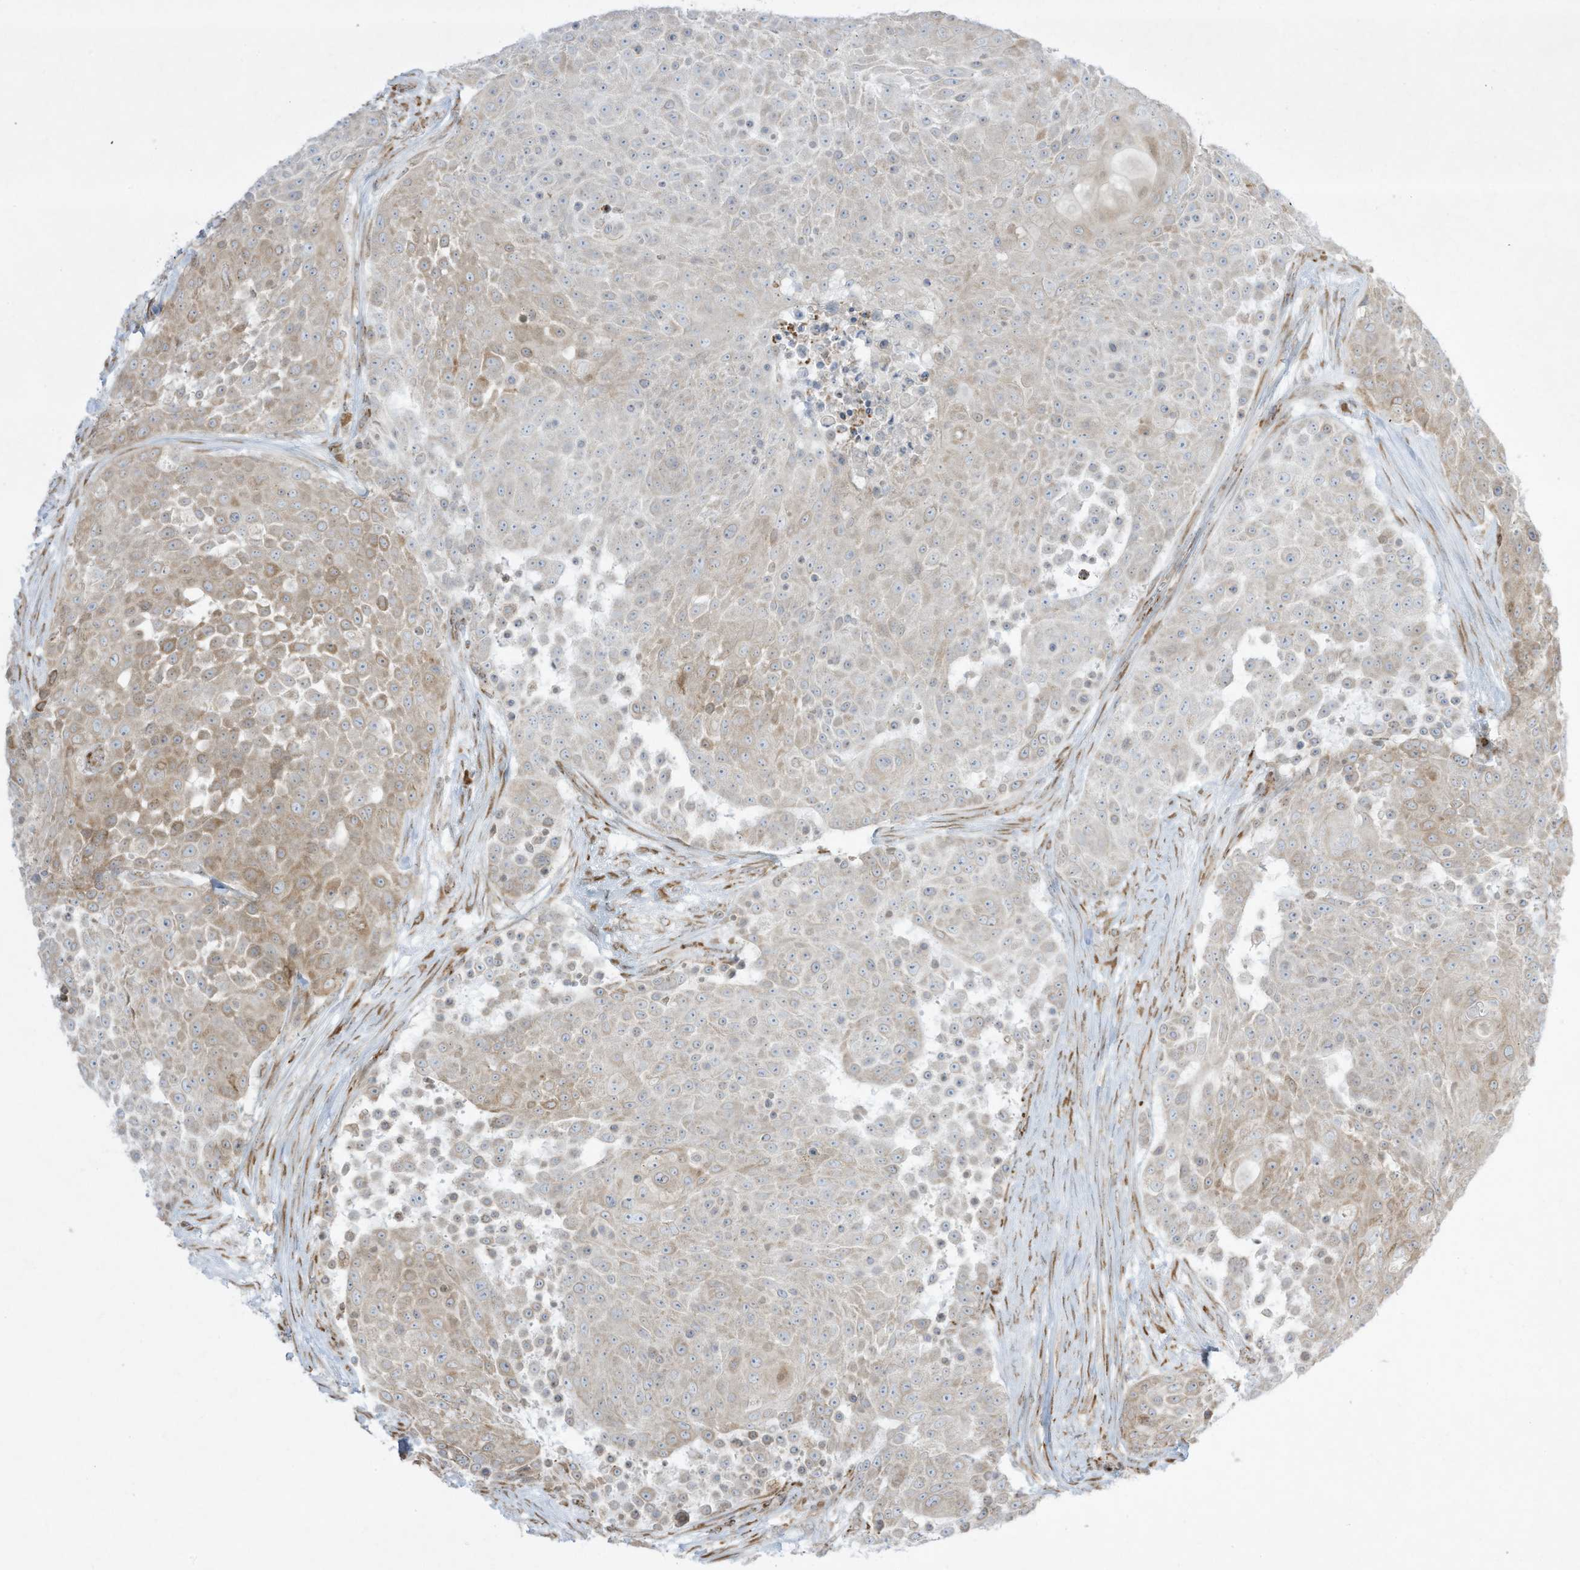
{"staining": {"intensity": "weak", "quantity": "25%-75%", "location": "cytoplasmic/membranous"}, "tissue": "urothelial cancer", "cell_type": "Tumor cells", "image_type": "cancer", "snomed": [{"axis": "morphology", "description": "Urothelial carcinoma, High grade"}, {"axis": "topography", "description": "Urinary bladder"}], "caption": "The photomicrograph demonstrates immunohistochemical staining of urothelial cancer. There is weak cytoplasmic/membranous expression is identified in about 25%-75% of tumor cells.", "gene": "PTK6", "patient": {"sex": "female", "age": 63}}